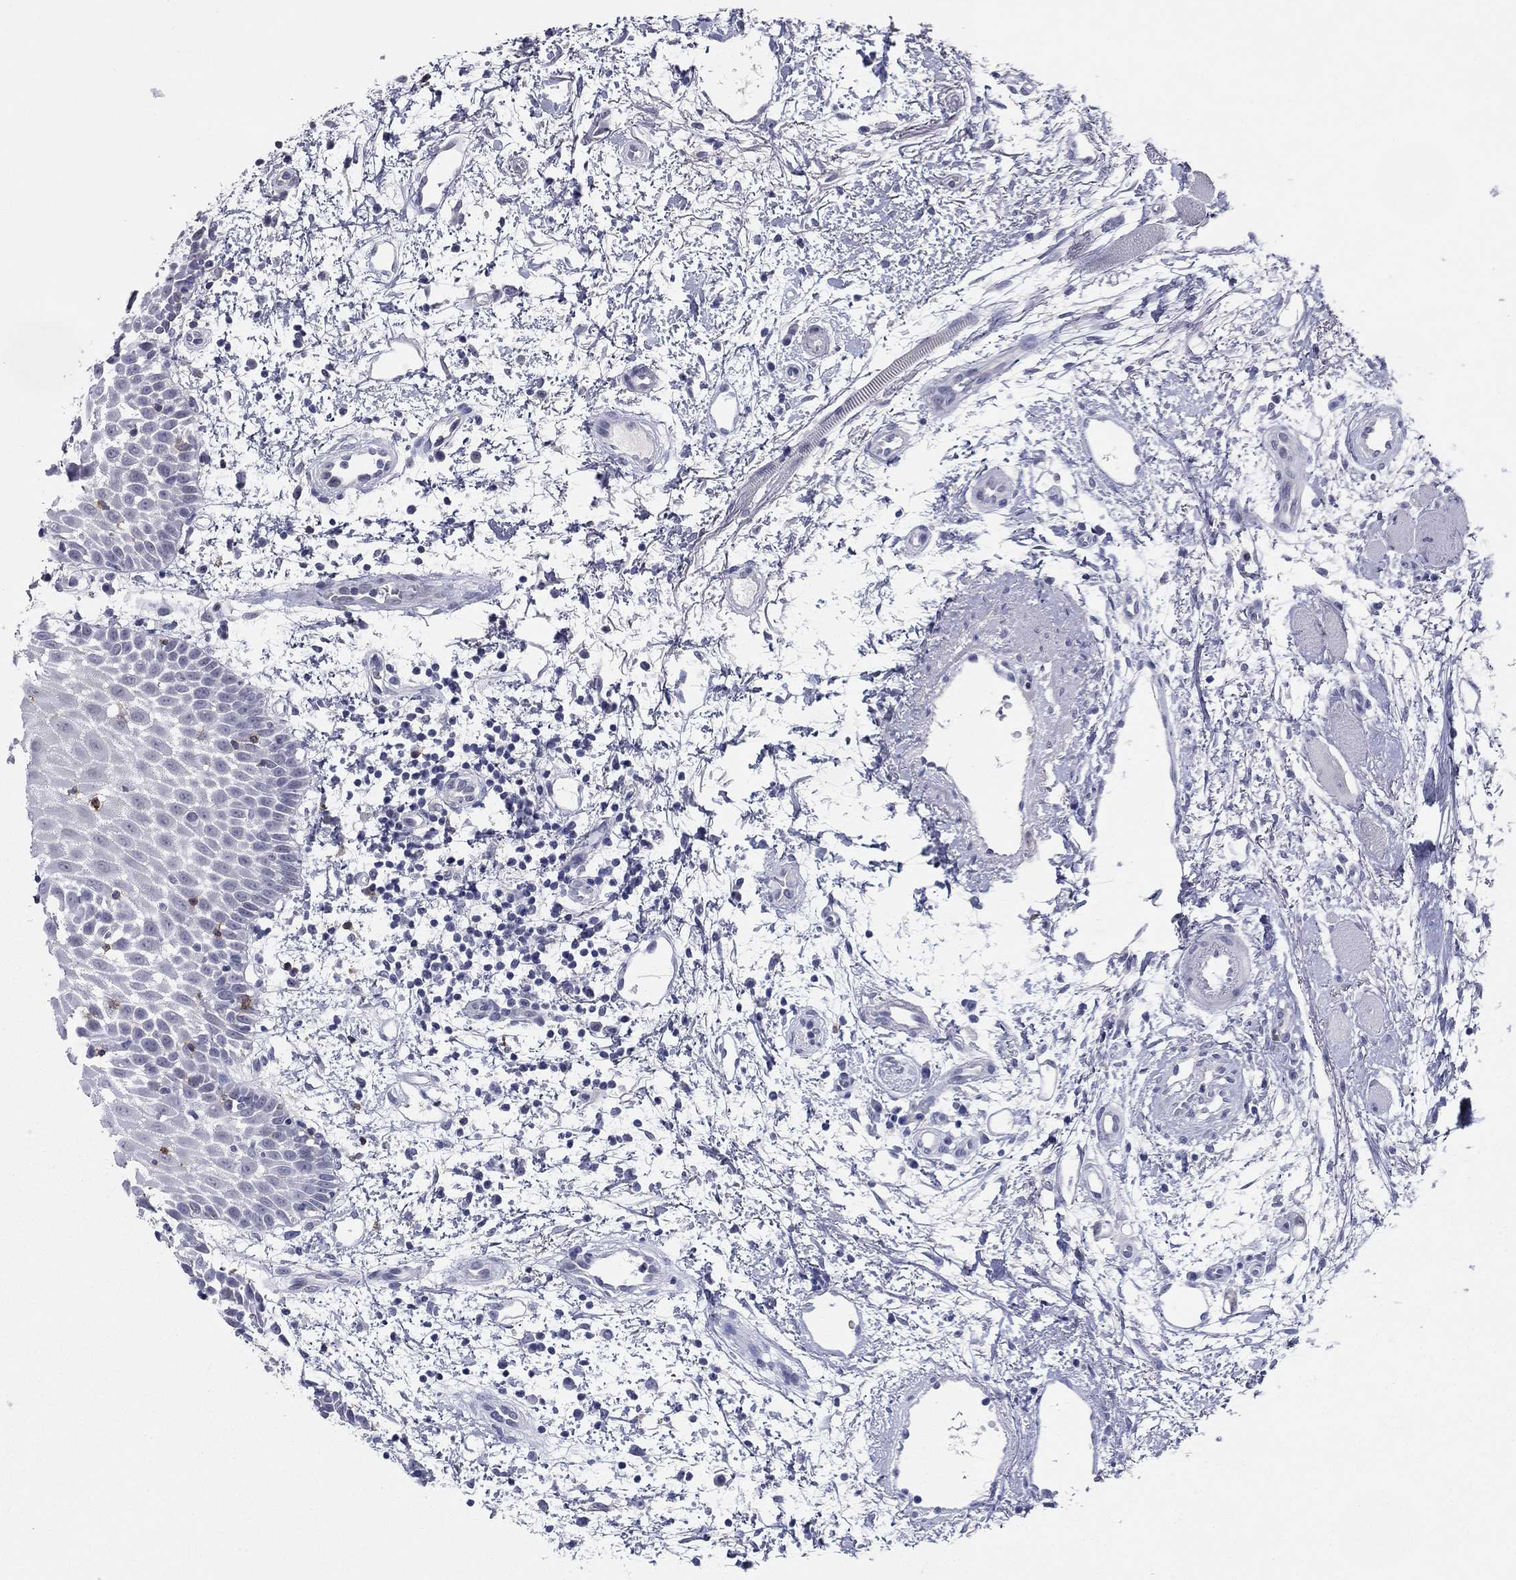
{"staining": {"intensity": "negative", "quantity": "none", "location": "none"}, "tissue": "oral mucosa", "cell_type": "Squamous epithelial cells", "image_type": "normal", "snomed": [{"axis": "morphology", "description": "Normal tissue, NOS"}, {"axis": "morphology", "description": "Squamous cell carcinoma, NOS"}, {"axis": "topography", "description": "Oral tissue"}, {"axis": "topography", "description": "Head-Neck"}], "caption": "Human oral mucosa stained for a protein using immunohistochemistry (IHC) exhibits no expression in squamous epithelial cells.", "gene": "ITGAE", "patient": {"sex": "female", "age": 75}}